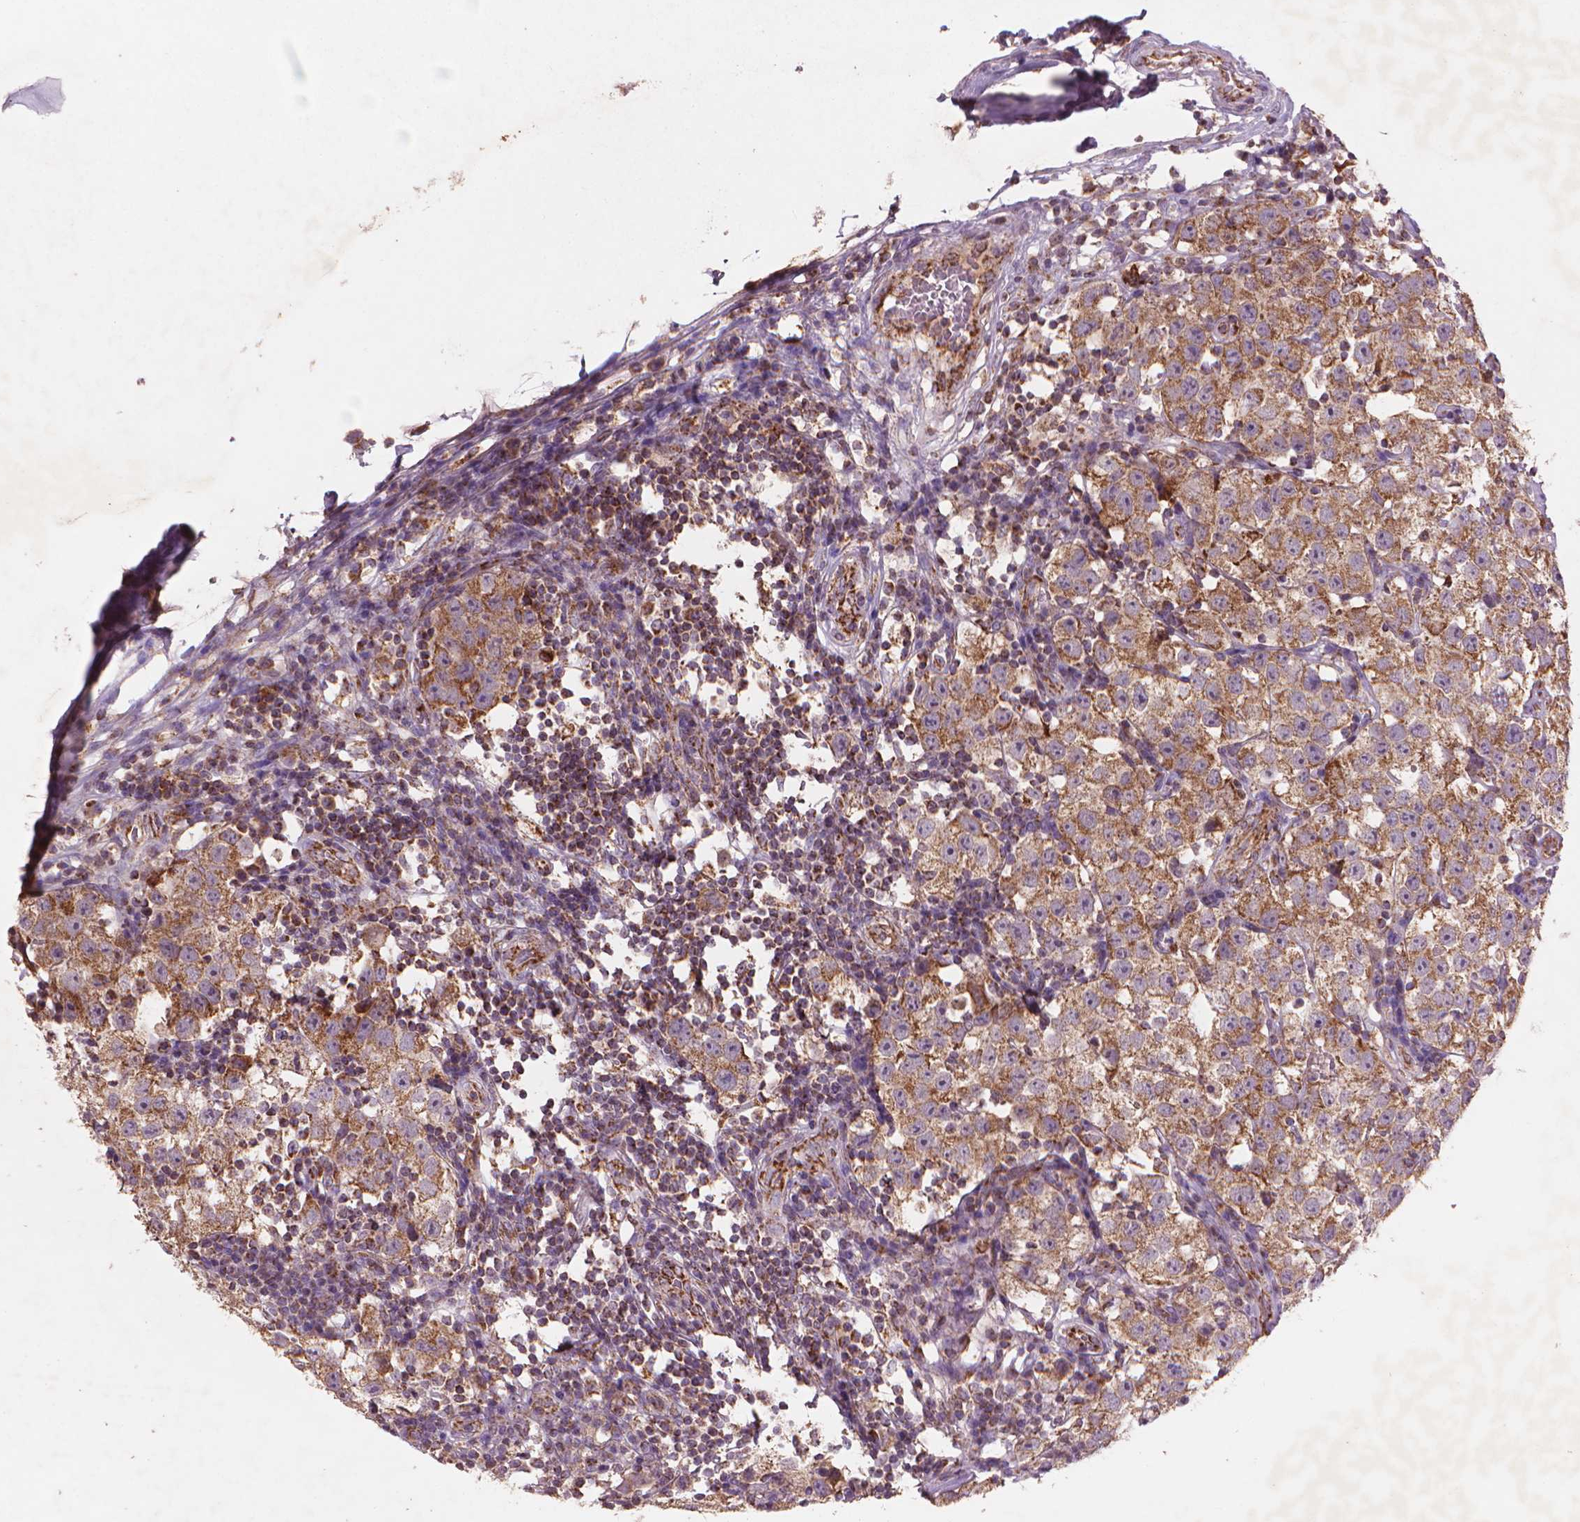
{"staining": {"intensity": "moderate", "quantity": ">75%", "location": "cytoplasmic/membranous"}, "tissue": "testis cancer", "cell_type": "Tumor cells", "image_type": "cancer", "snomed": [{"axis": "morphology", "description": "Seminoma, NOS"}, {"axis": "topography", "description": "Testis"}], "caption": "Human seminoma (testis) stained with a protein marker reveals moderate staining in tumor cells.", "gene": "NLRX1", "patient": {"sex": "male", "age": 34}}